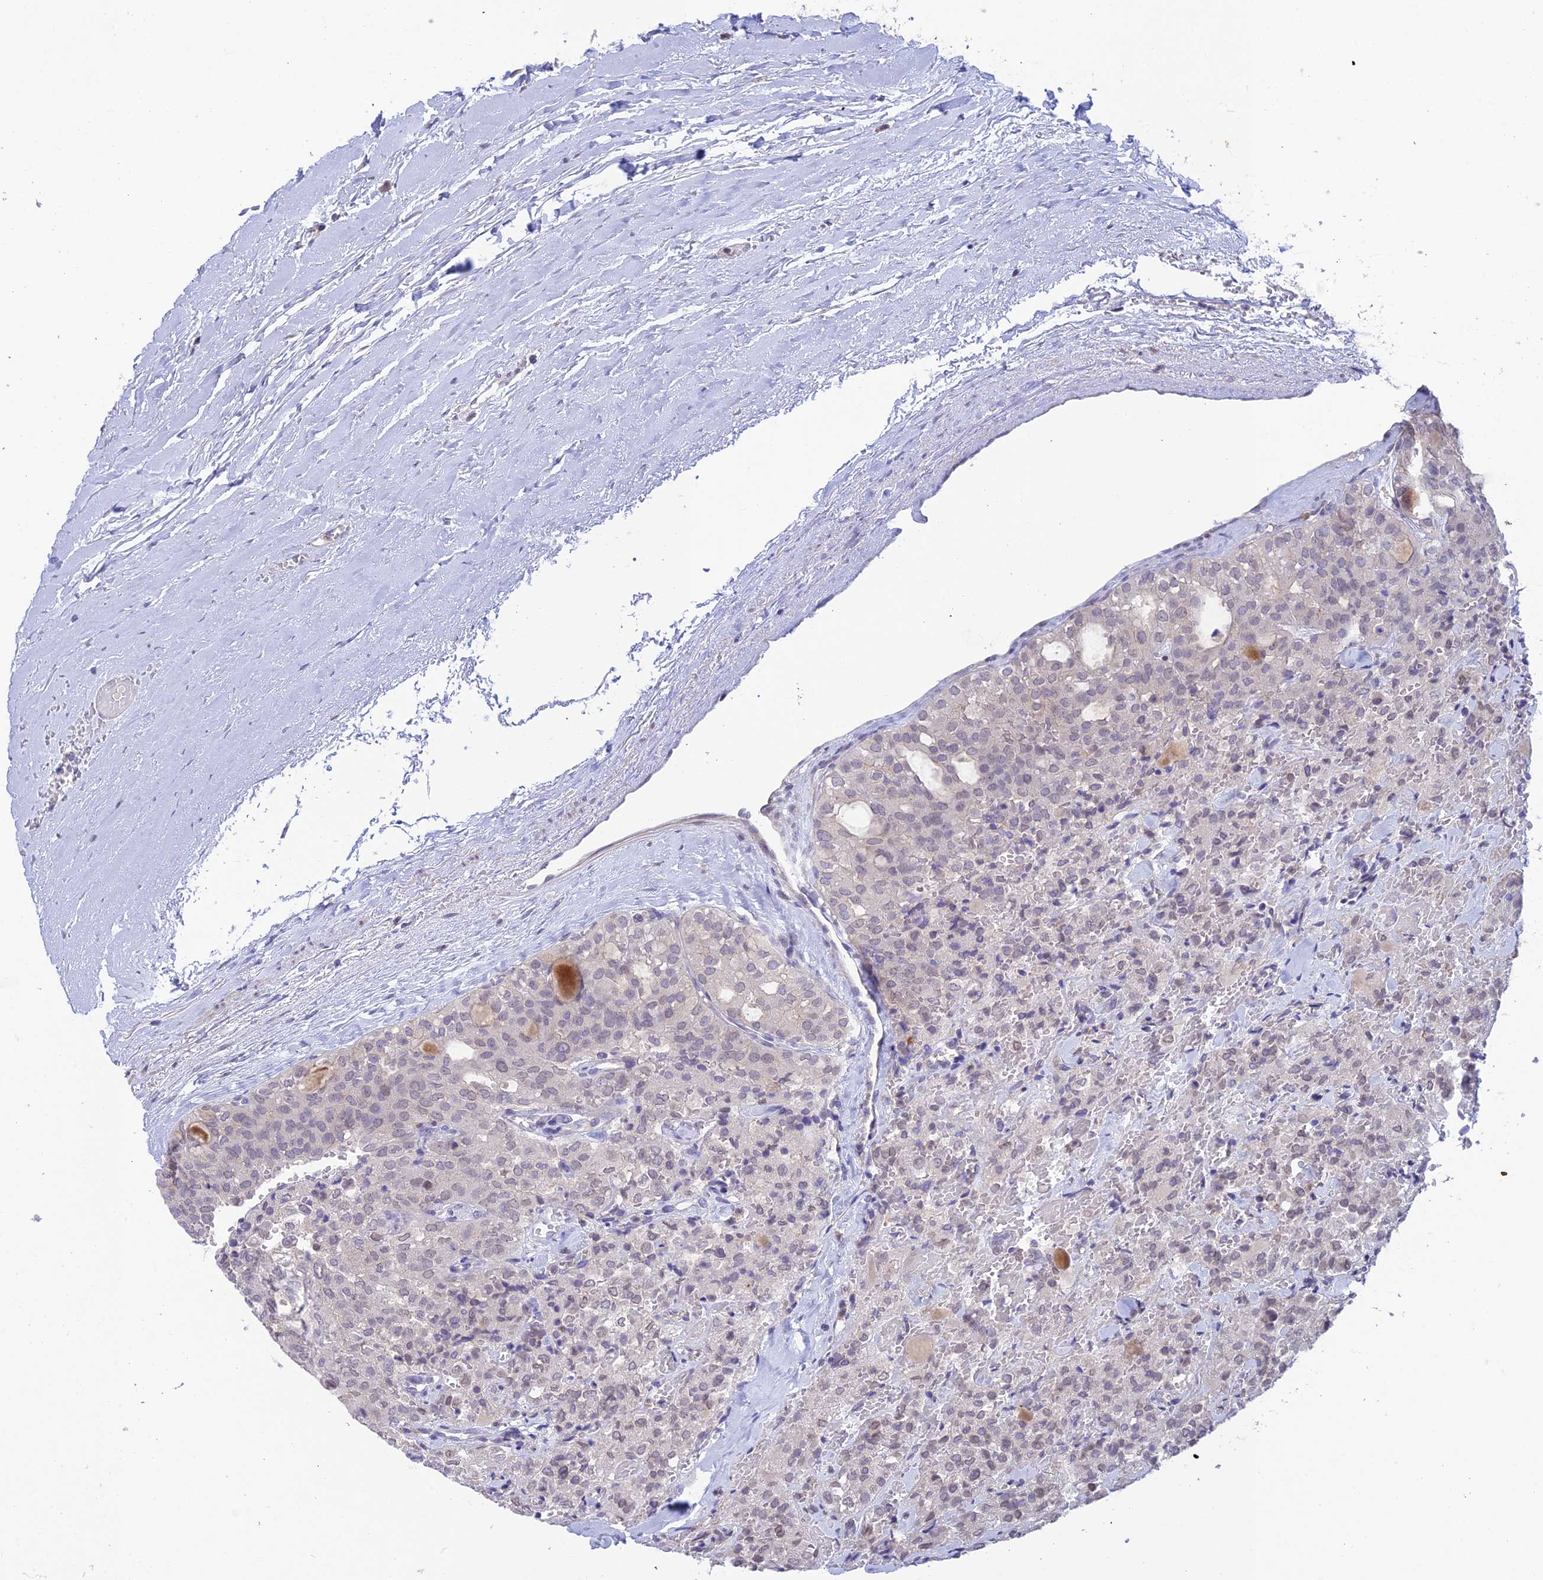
{"staining": {"intensity": "negative", "quantity": "none", "location": "none"}, "tissue": "thyroid cancer", "cell_type": "Tumor cells", "image_type": "cancer", "snomed": [{"axis": "morphology", "description": "Follicular adenoma carcinoma, NOS"}, {"axis": "topography", "description": "Thyroid gland"}], "caption": "DAB (3,3'-diaminobenzidine) immunohistochemical staining of human follicular adenoma carcinoma (thyroid) displays no significant expression in tumor cells.", "gene": "BMT2", "patient": {"sex": "male", "age": 75}}